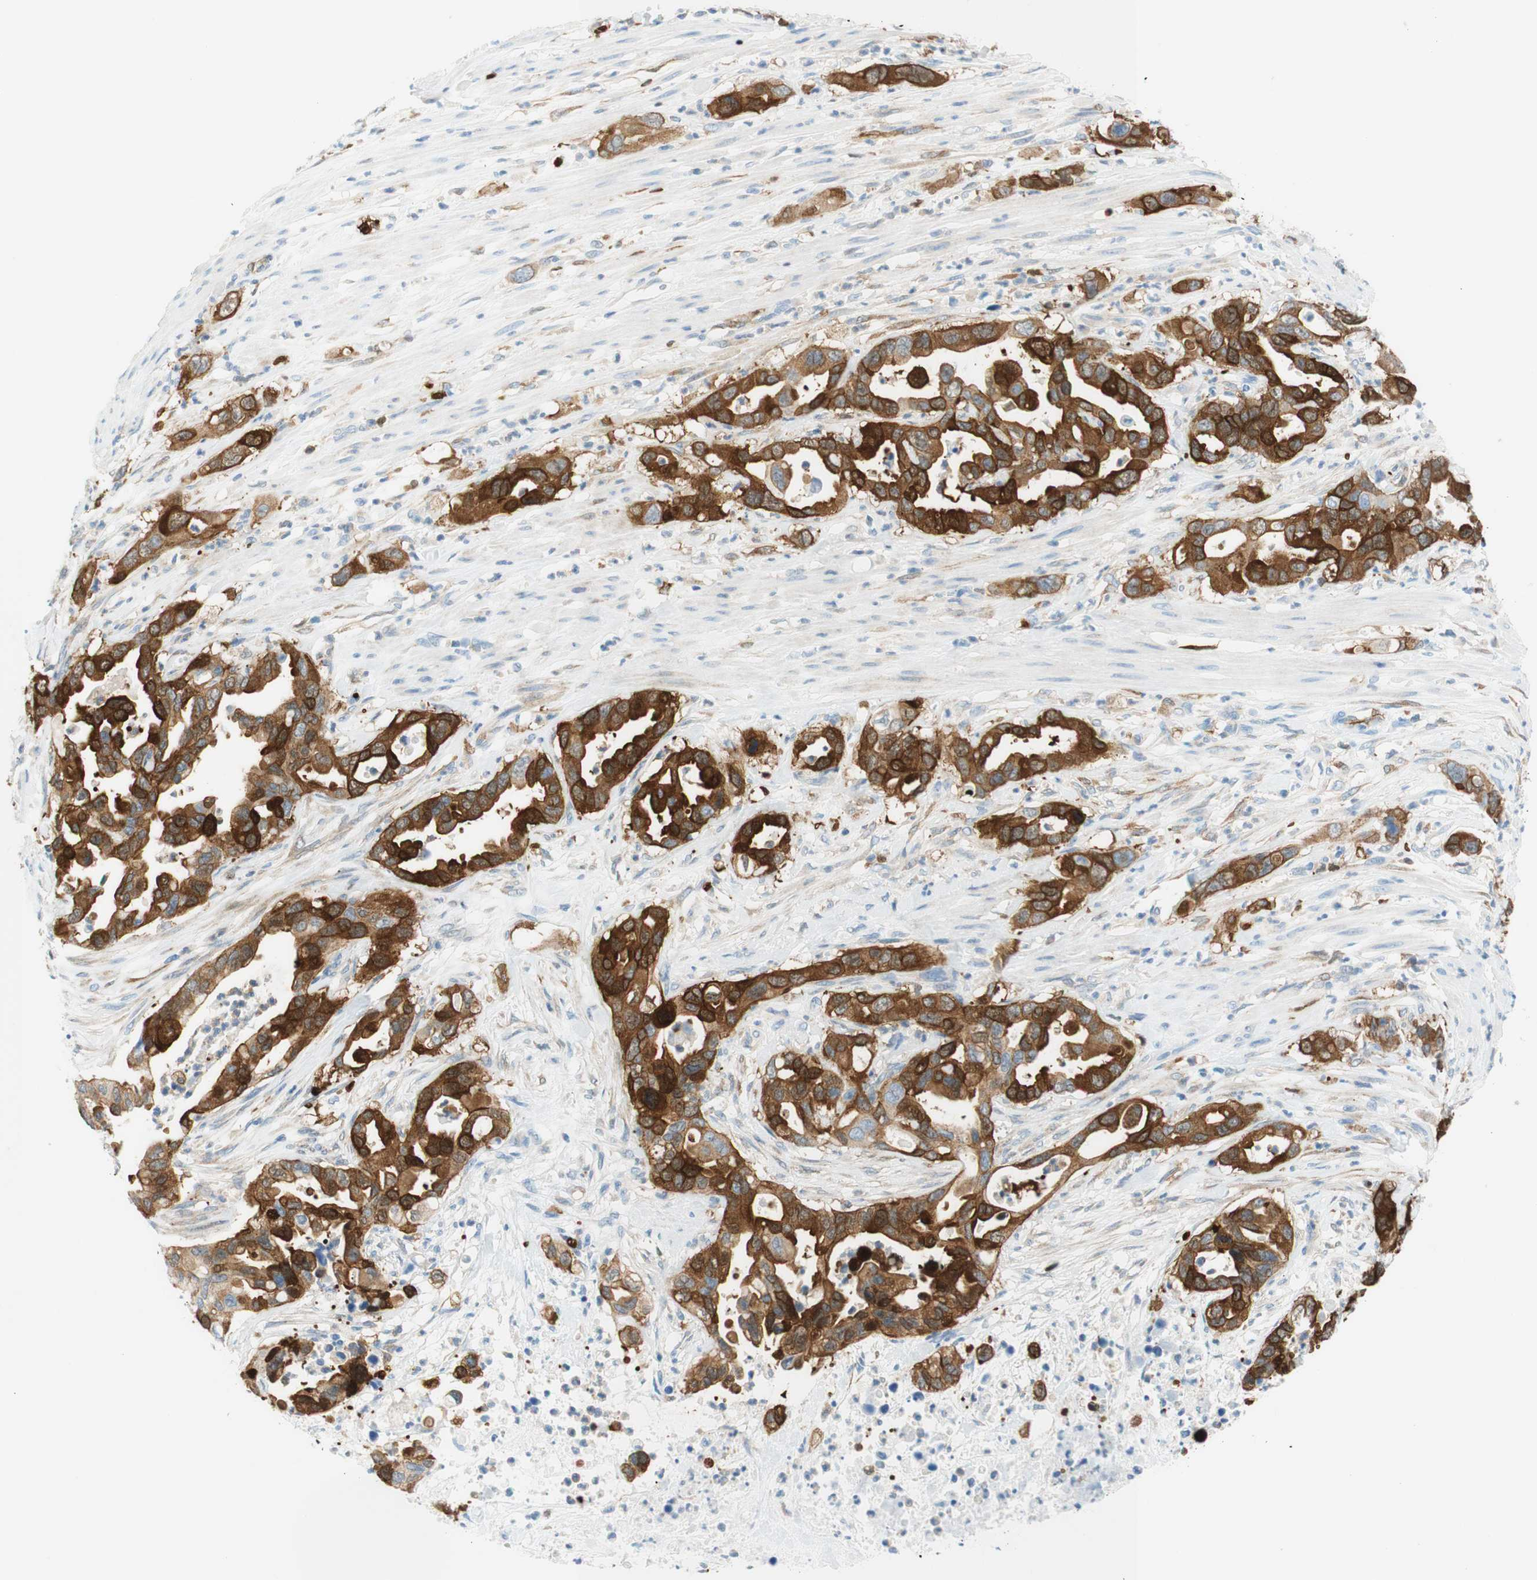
{"staining": {"intensity": "strong", "quantity": "25%-75%", "location": "cytoplasmic/membranous"}, "tissue": "pancreatic cancer", "cell_type": "Tumor cells", "image_type": "cancer", "snomed": [{"axis": "morphology", "description": "Adenocarcinoma, NOS"}, {"axis": "topography", "description": "Pancreas"}], "caption": "Immunohistochemistry (IHC) (DAB) staining of pancreatic cancer exhibits strong cytoplasmic/membranous protein staining in about 25%-75% of tumor cells.", "gene": "STMN1", "patient": {"sex": "female", "age": 71}}